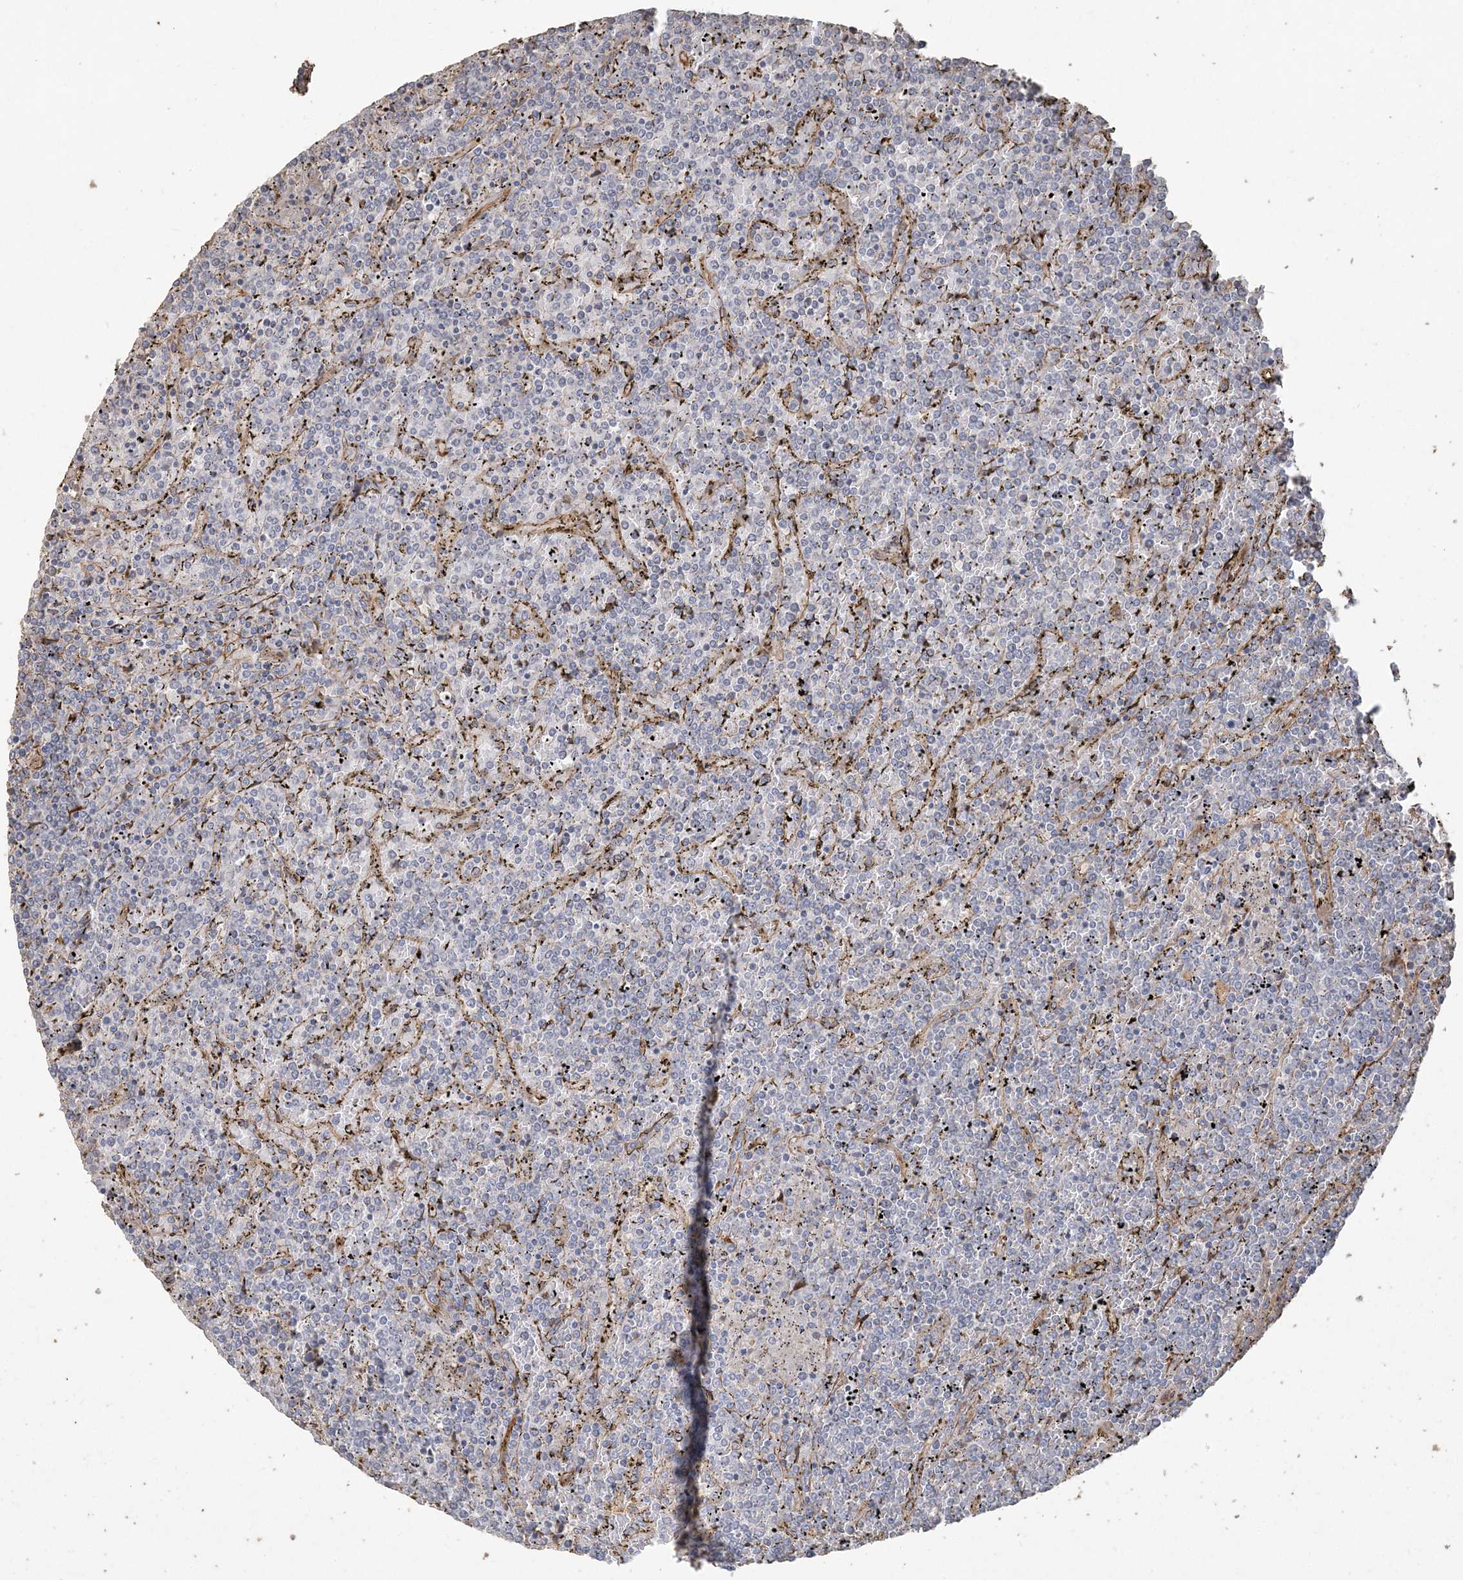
{"staining": {"intensity": "negative", "quantity": "none", "location": "none"}, "tissue": "lymphoma", "cell_type": "Tumor cells", "image_type": "cancer", "snomed": [{"axis": "morphology", "description": "Malignant lymphoma, non-Hodgkin's type, Low grade"}, {"axis": "topography", "description": "Spleen"}], "caption": "Tumor cells are negative for brown protein staining in lymphoma. (Brightfield microscopy of DAB (3,3'-diaminobenzidine) immunohistochemistry at high magnification).", "gene": "RNF145", "patient": {"sex": "female", "age": 19}}